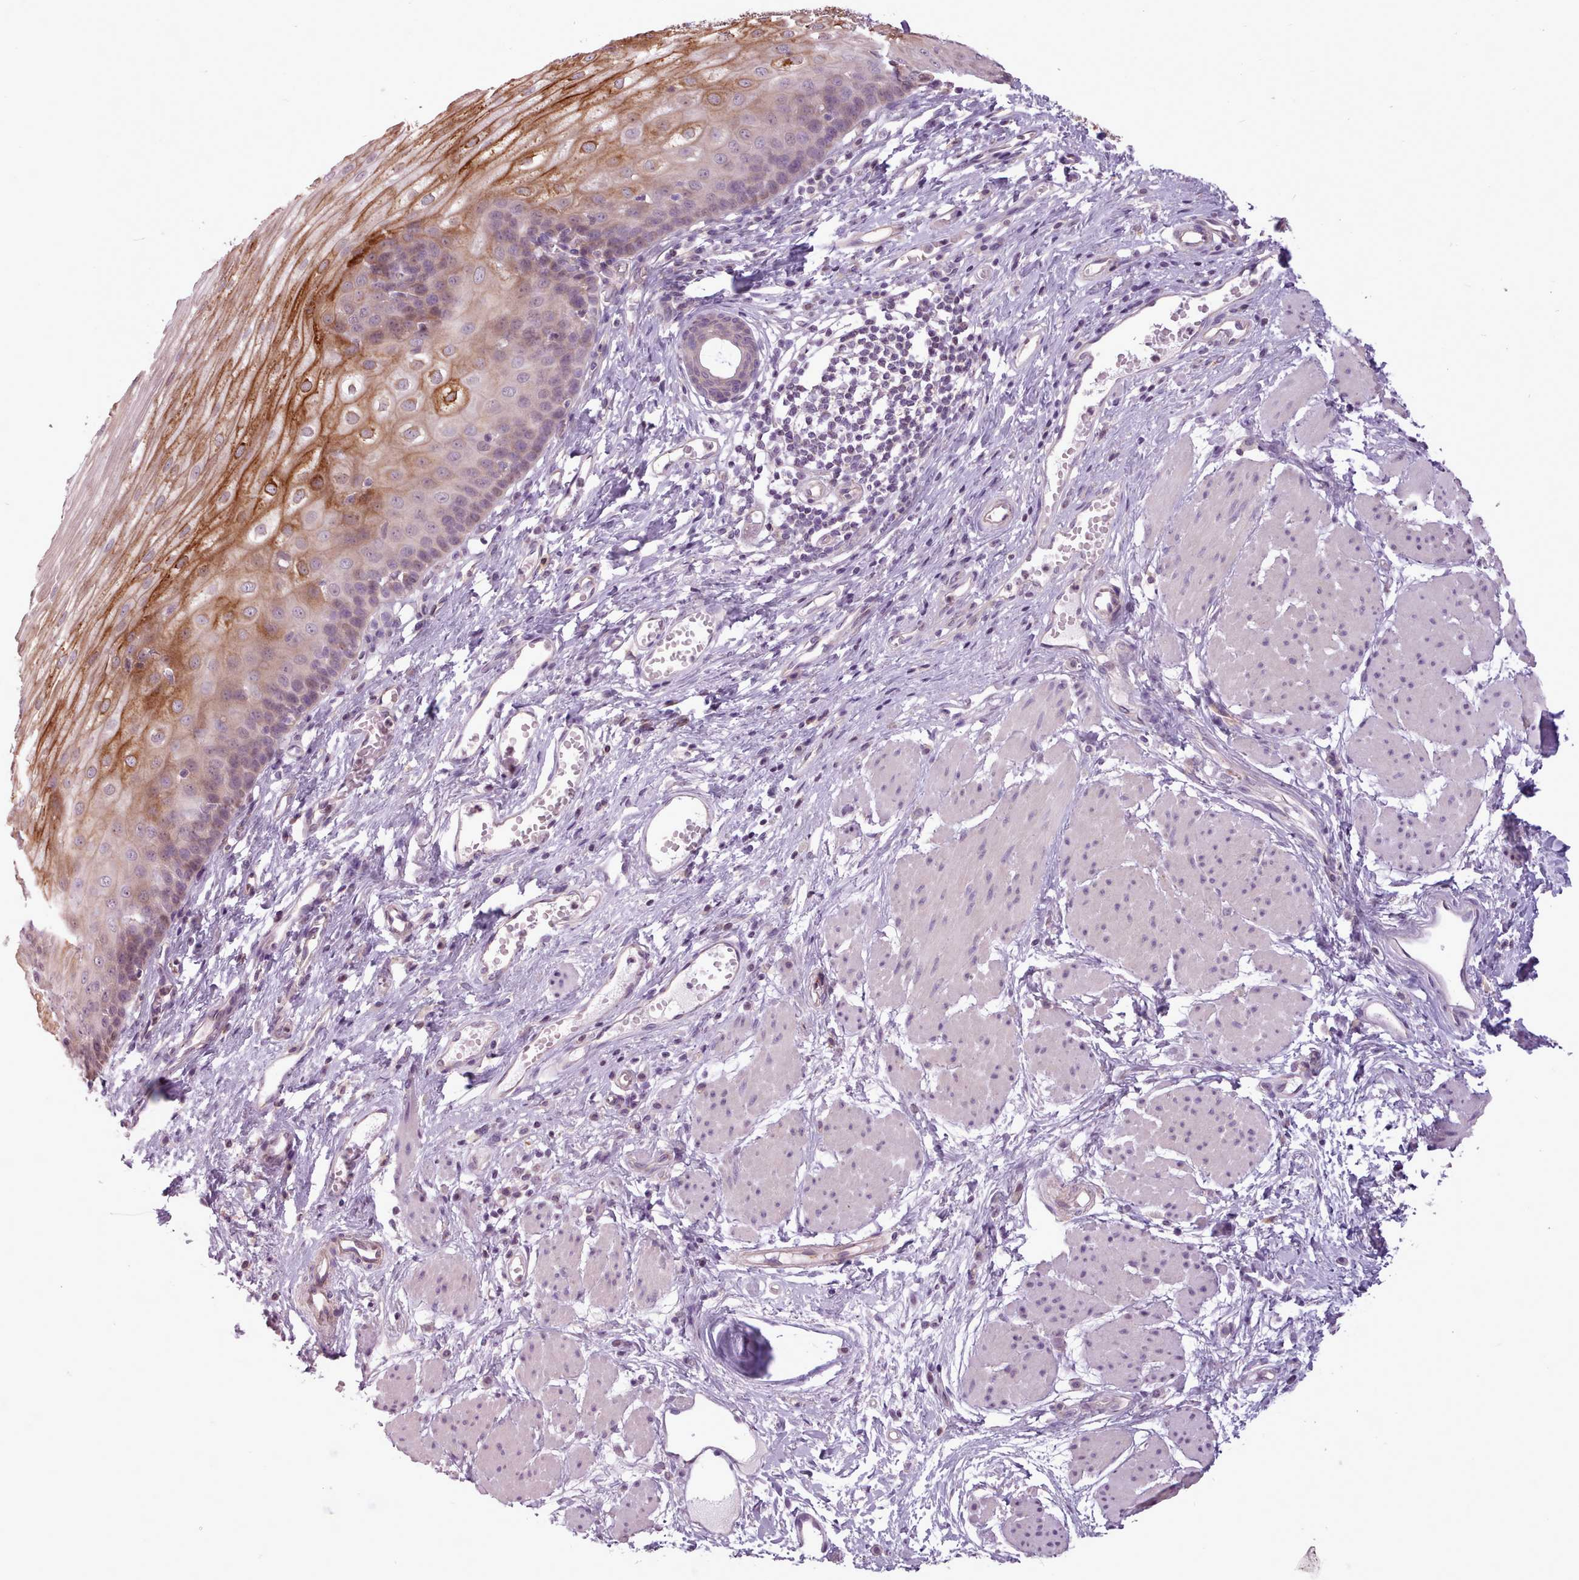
{"staining": {"intensity": "moderate", "quantity": "25%-75%", "location": "cytoplasmic/membranous"}, "tissue": "esophagus", "cell_type": "Squamous epithelial cells", "image_type": "normal", "snomed": [{"axis": "morphology", "description": "Normal tissue, NOS"}, {"axis": "topography", "description": "Esophagus"}], "caption": "Esophagus stained with IHC shows moderate cytoplasmic/membranous expression in about 25%-75% of squamous epithelial cells. The staining was performed using DAB to visualize the protein expression in brown, while the nuclei were stained in blue with hematoxylin (Magnification: 20x).", "gene": "SLURP1", "patient": {"sex": "male", "age": 69}}